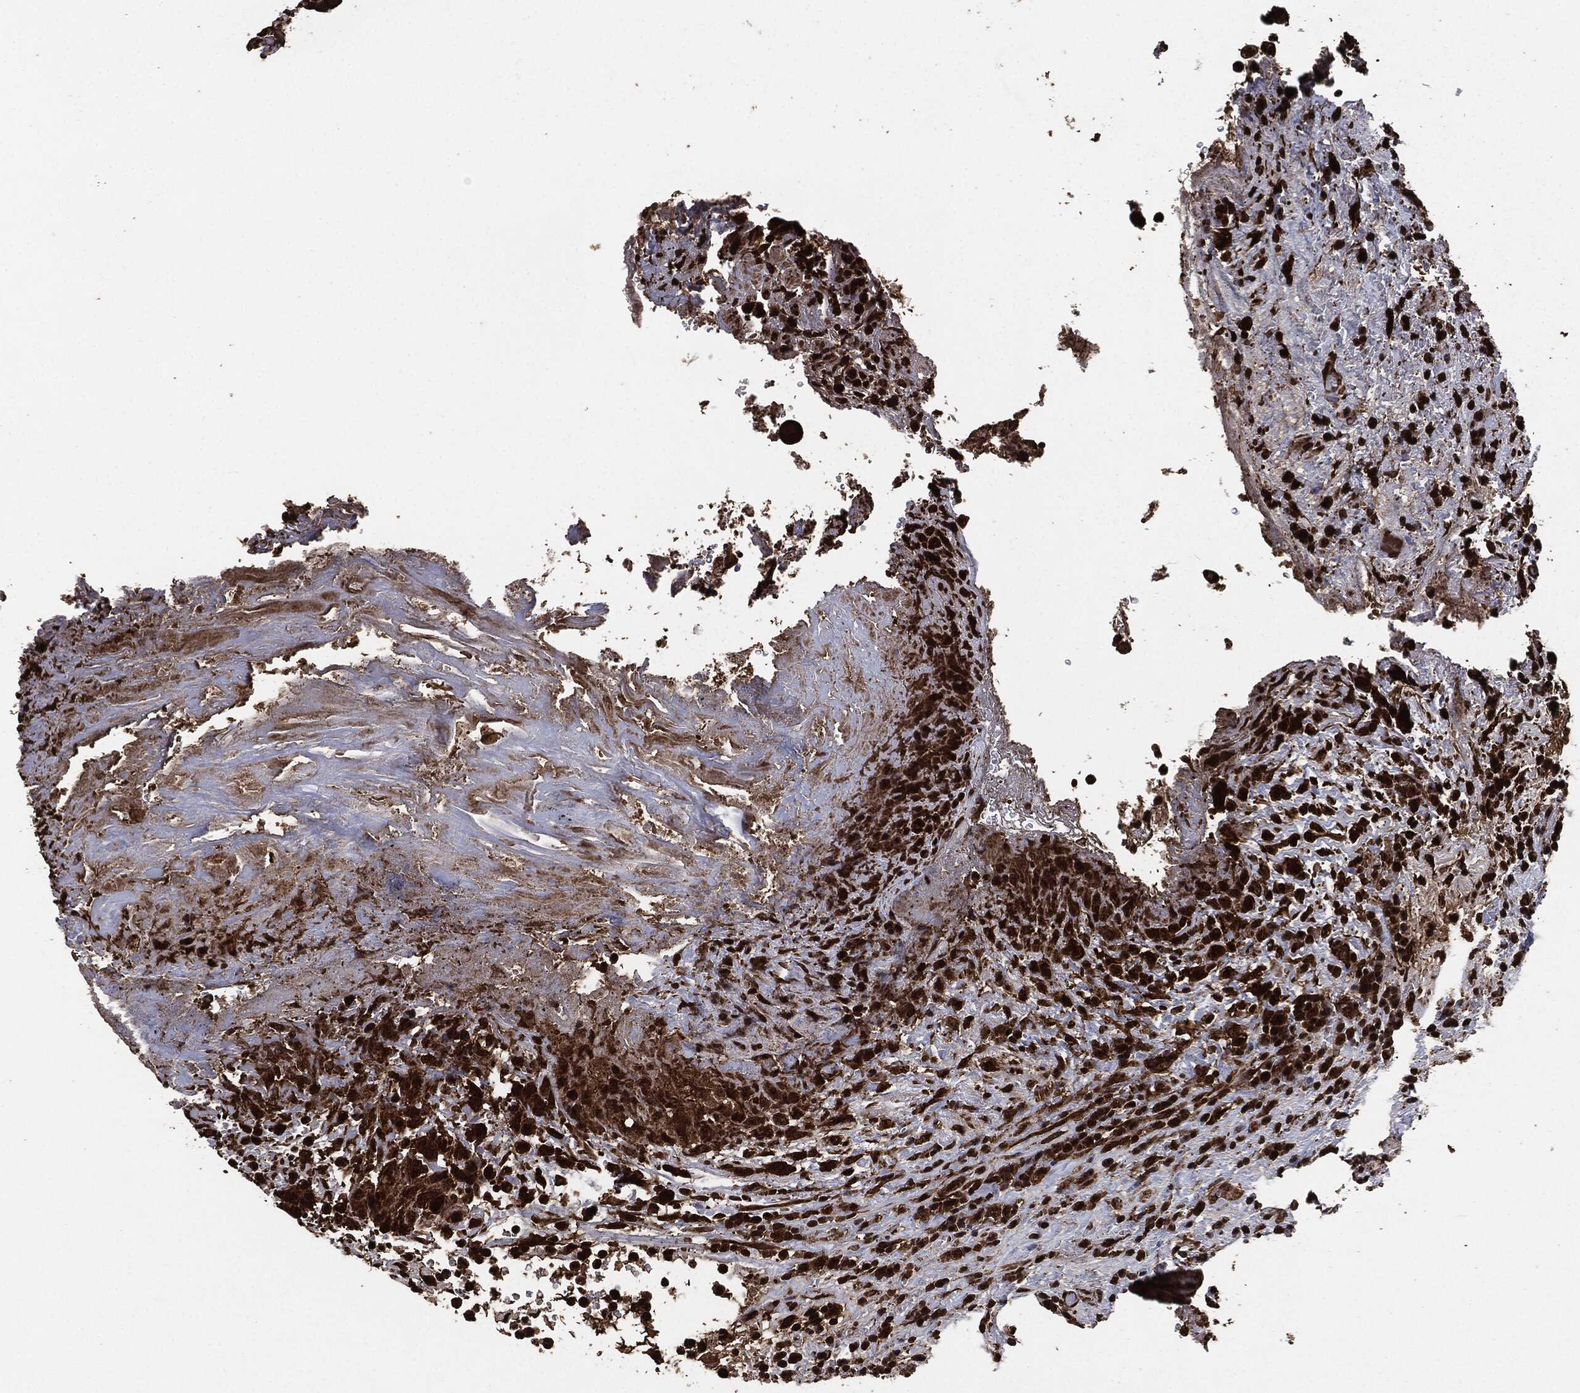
{"staining": {"intensity": "strong", "quantity": ">75%", "location": "cytoplasmic/membranous,nuclear"}, "tissue": "urothelial cancer", "cell_type": "Tumor cells", "image_type": "cancer", "snomed": [{"axis": "morphology", "description": "Urothelial carcinoma, High grade"}, {"axis": "topography", "description": "Urinary bladder"}], "caption": "Strong cytoplasmic/membranous and nuclear protein expression is identified in about >75% of tumor cells in urothelial cancer. (brown staining indicates protein expression, while blue staining denotes nuclei).", "gene": "EGFR", "patient": {"sex": "female", "age": 41}}